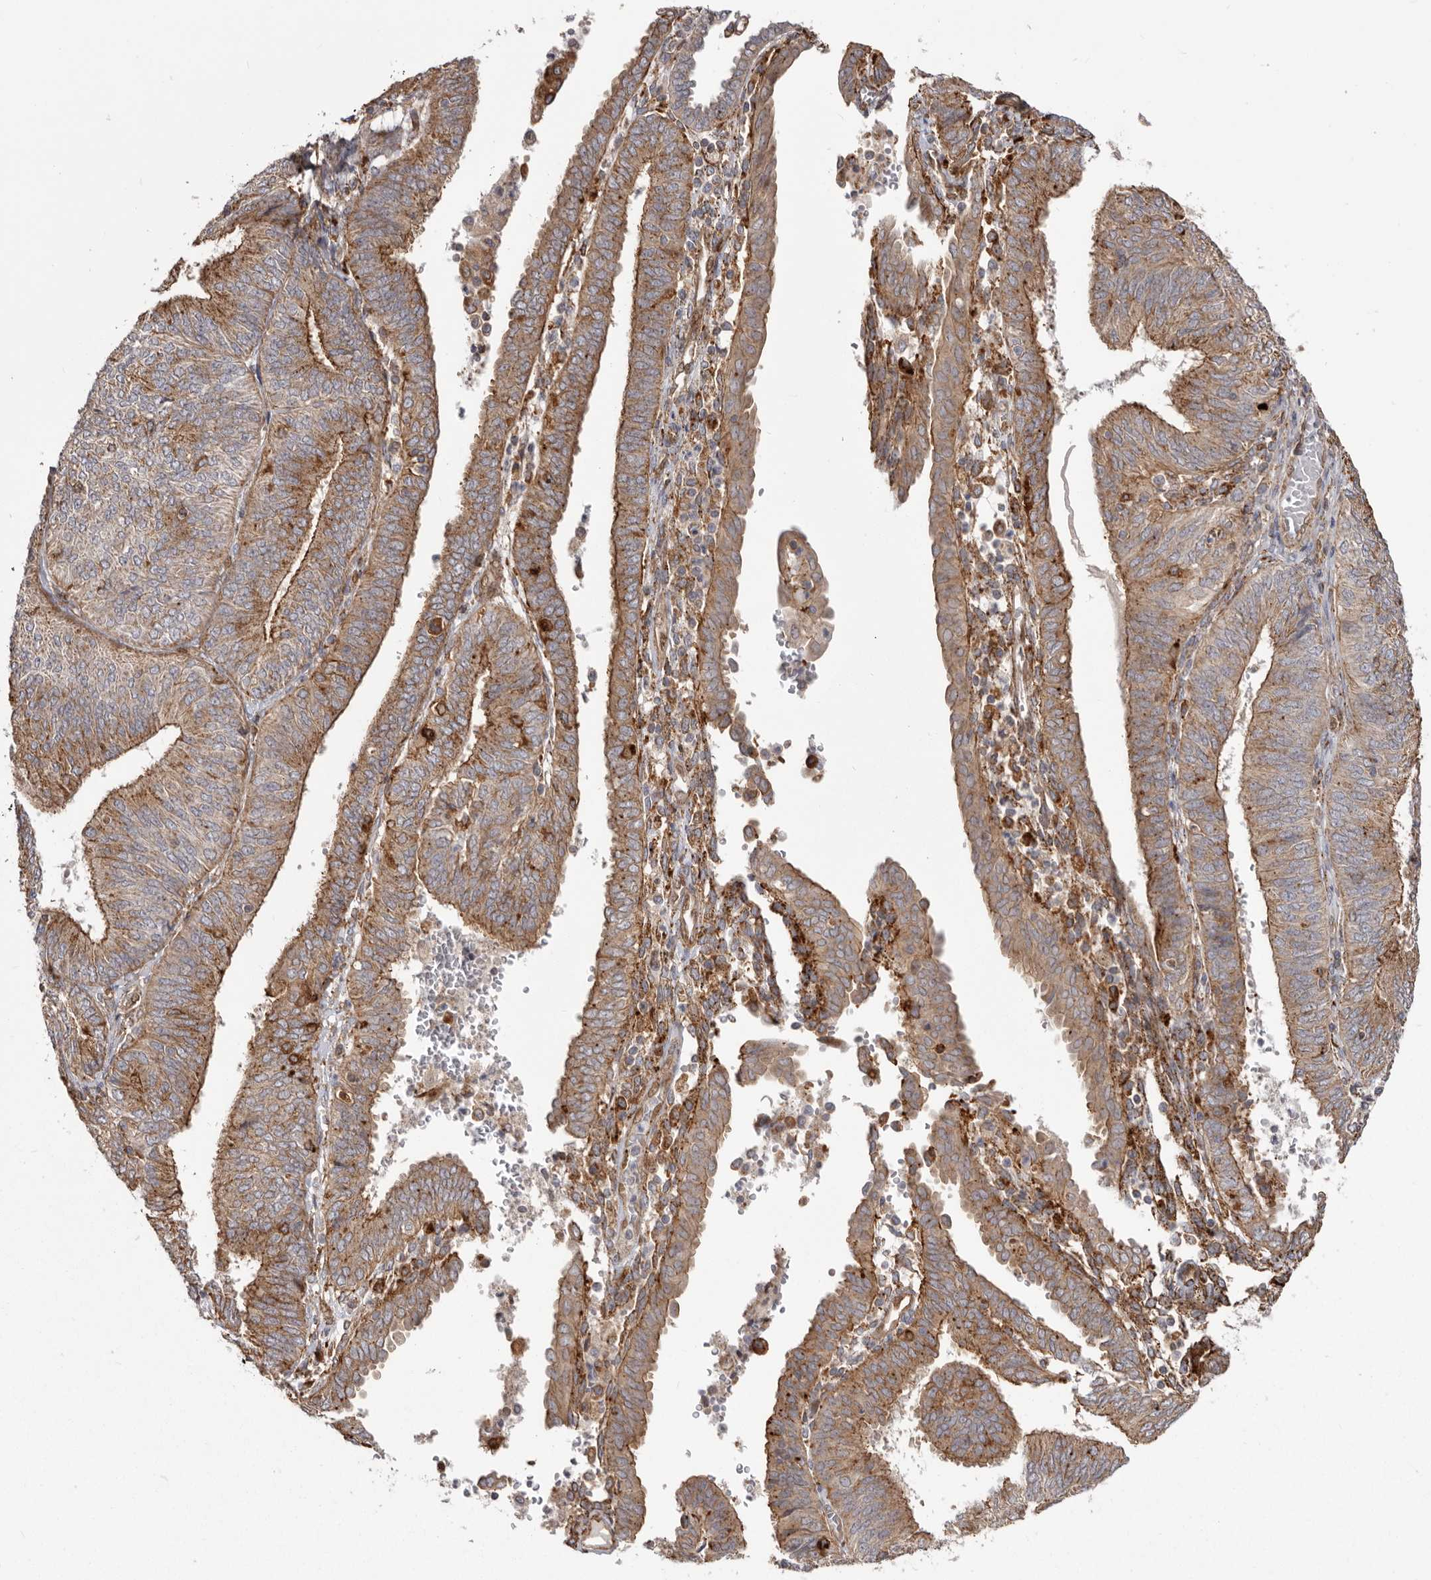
{"staining": {"intensity": "moderate", "quantity": ">75%", "location": "cytoplasmic/membranous"}, "tissue": "endometrial cancer", "cell_type": "Tumor cells", "image_type": "cancer", "snomed": [{"axis": "morphology", "description": "Adenocarcinoma, NOS"}, {"axis": "topography", "description": "Endometrium"}], "caption": "Immunohistochemical staining of human endometrial cancer (adenocarcinoma) displays medium levels of moderate cytoplasmic/membranous expression in approximately >75% of tumor cells.", "gene": "NUP43", "patient": {"sex": "female", "age": 58}}